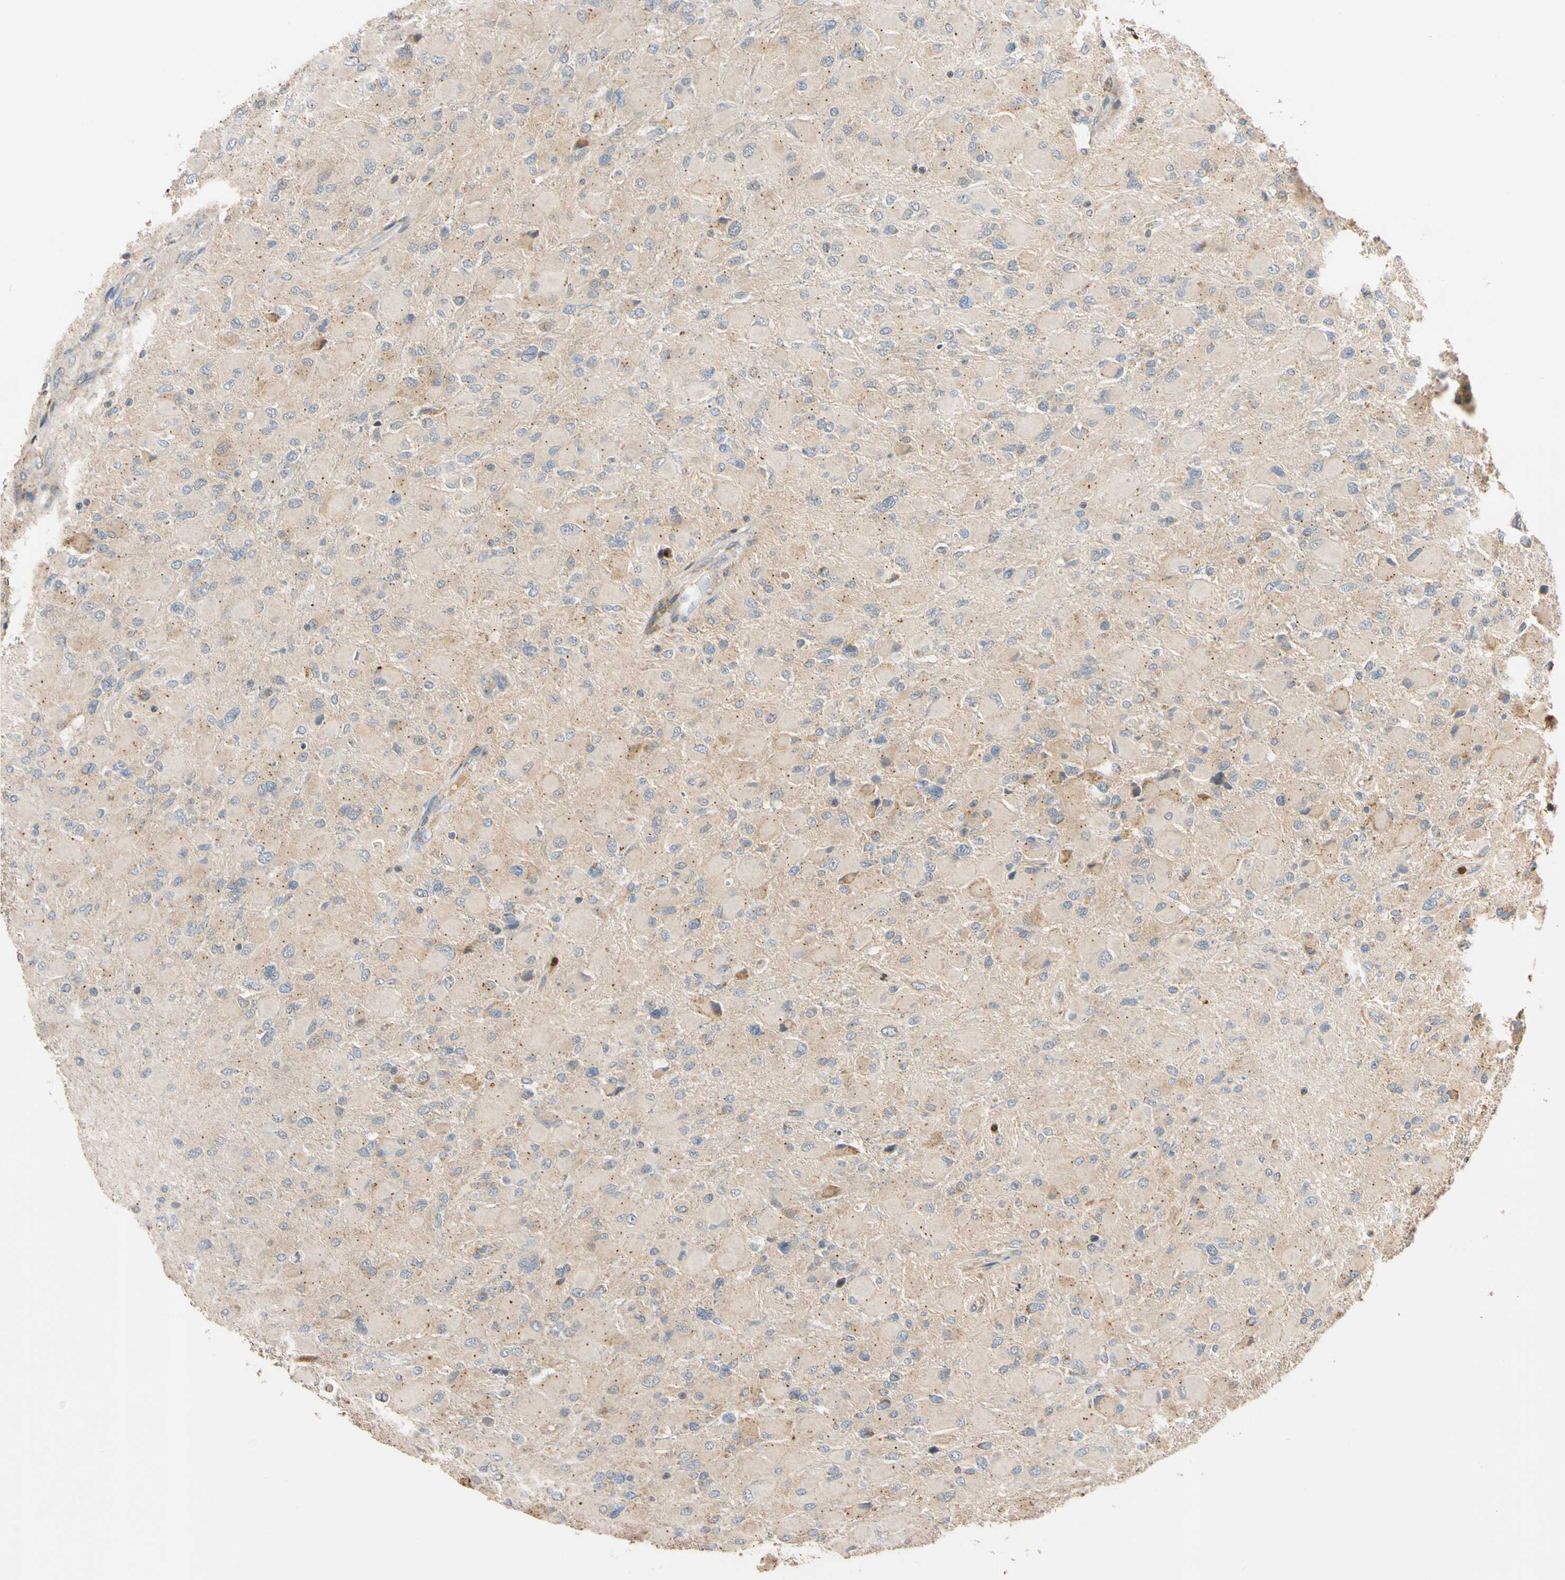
{"staining": {"intensity": "weak", "quantity": "<25%", "location": "cytoplasmic/membranous"}, "tissue": "glioma", "cell_type": "Tumor cells", "image_type": "cancer", "snomed": [{"axis": "morphology", "description": "Glioma, malignant, High grade"}, {"axis": "topography", "description": "Cerebral cortex"}], "caption": "Immunohistochemistry of malignant glioma (high-grade) displays no staining in tumor cells. (DAB (3,3'-diaminobenzidine) immunohistochemistry with hematoxylin counter stain).", "gene": "IP6K2", "patient": {"sex": "female", "age": 36}}